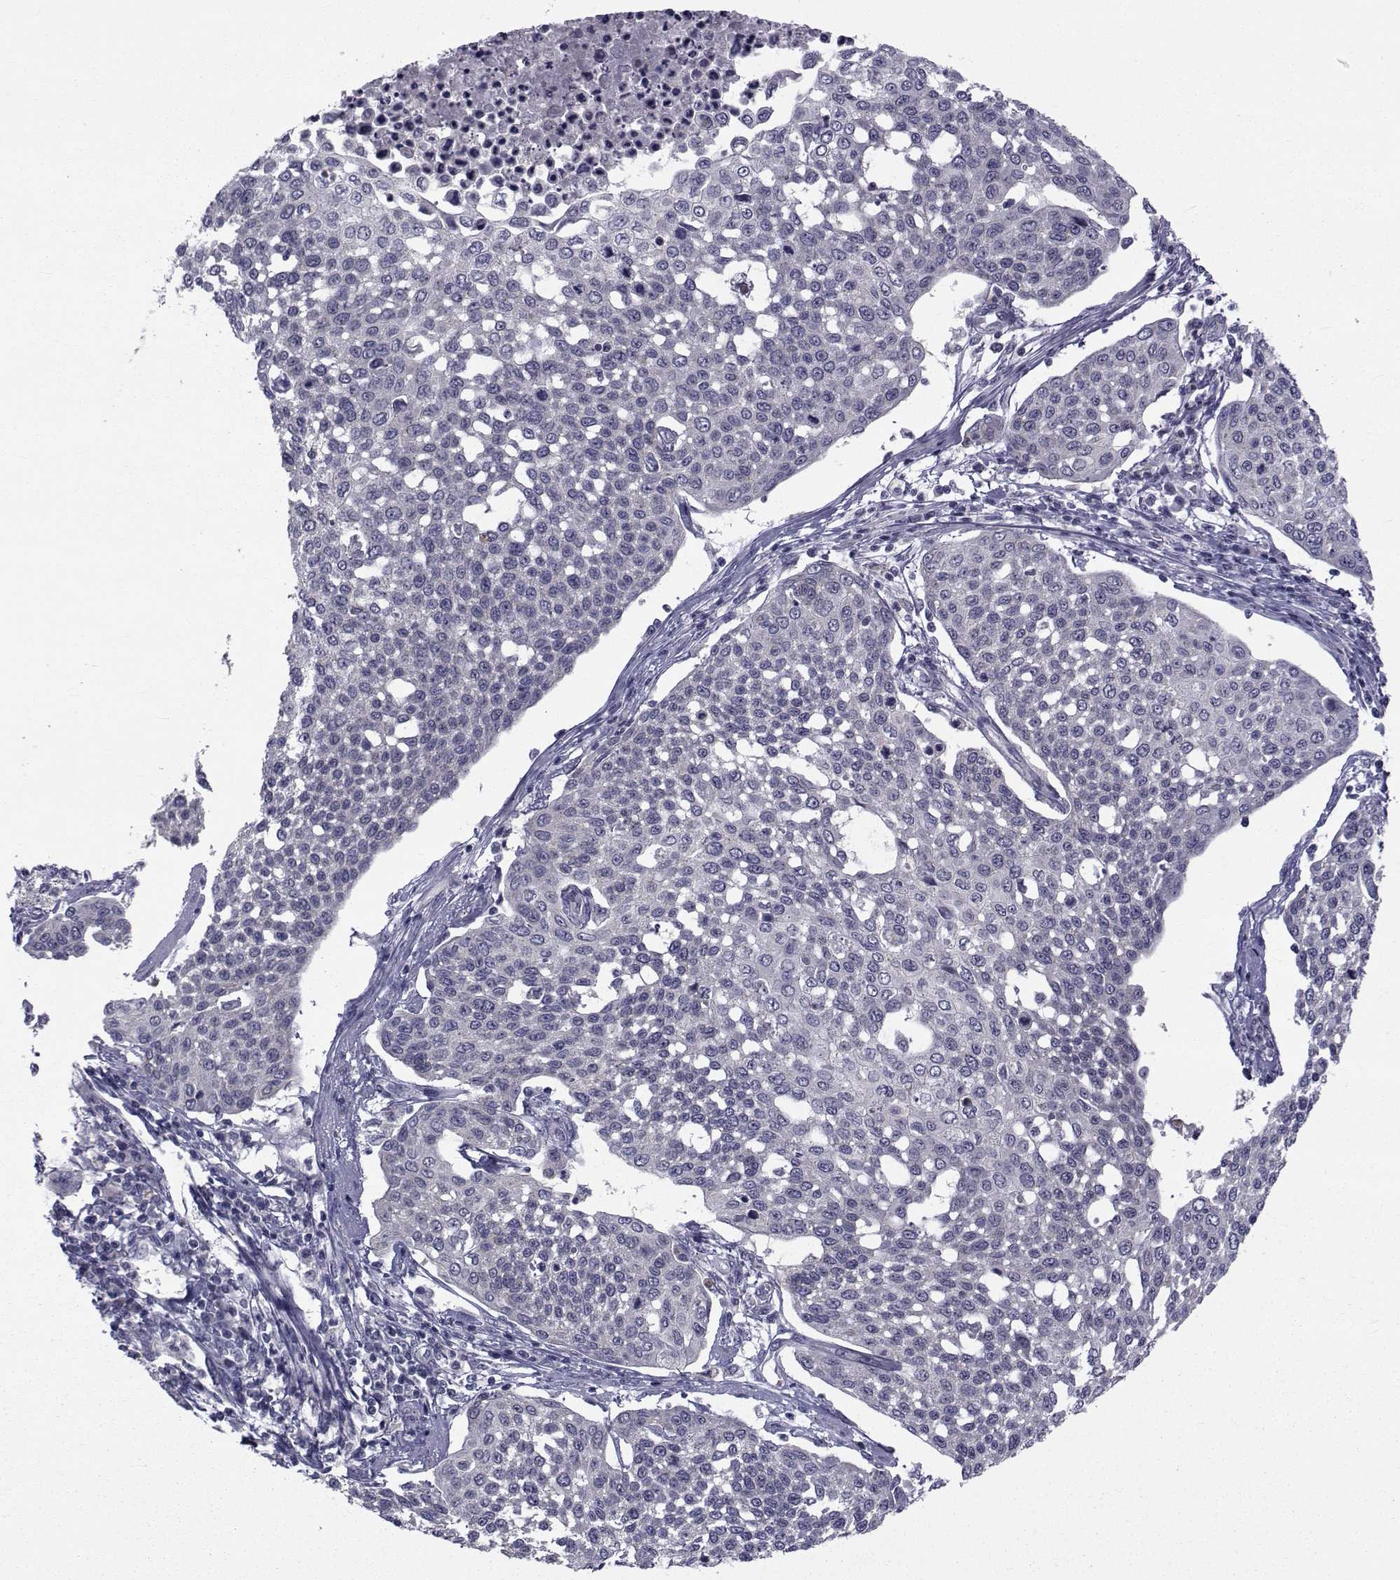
{"staining": {"intensity": "negative", "quantity": "none", "location": "none"}, "tissue": "cervical cancer", "cell_type": "Tumor cells", "image_type": "cancer", "snomed": [{"axis": "morphology", "description": "Squamous cell carcinoma, NOS"}, {"axis": "topography", "description": "Cervix"}], "caption": "Immunohistochemistry photomicrograph of neoplastic tissue: cervical cancer (squamous cell carcinoma) stained with DAB displays no significant protein positivity in tumor cells.", "gene": "ANGPT1", "patient": {"sex": "female", "age": 34}}